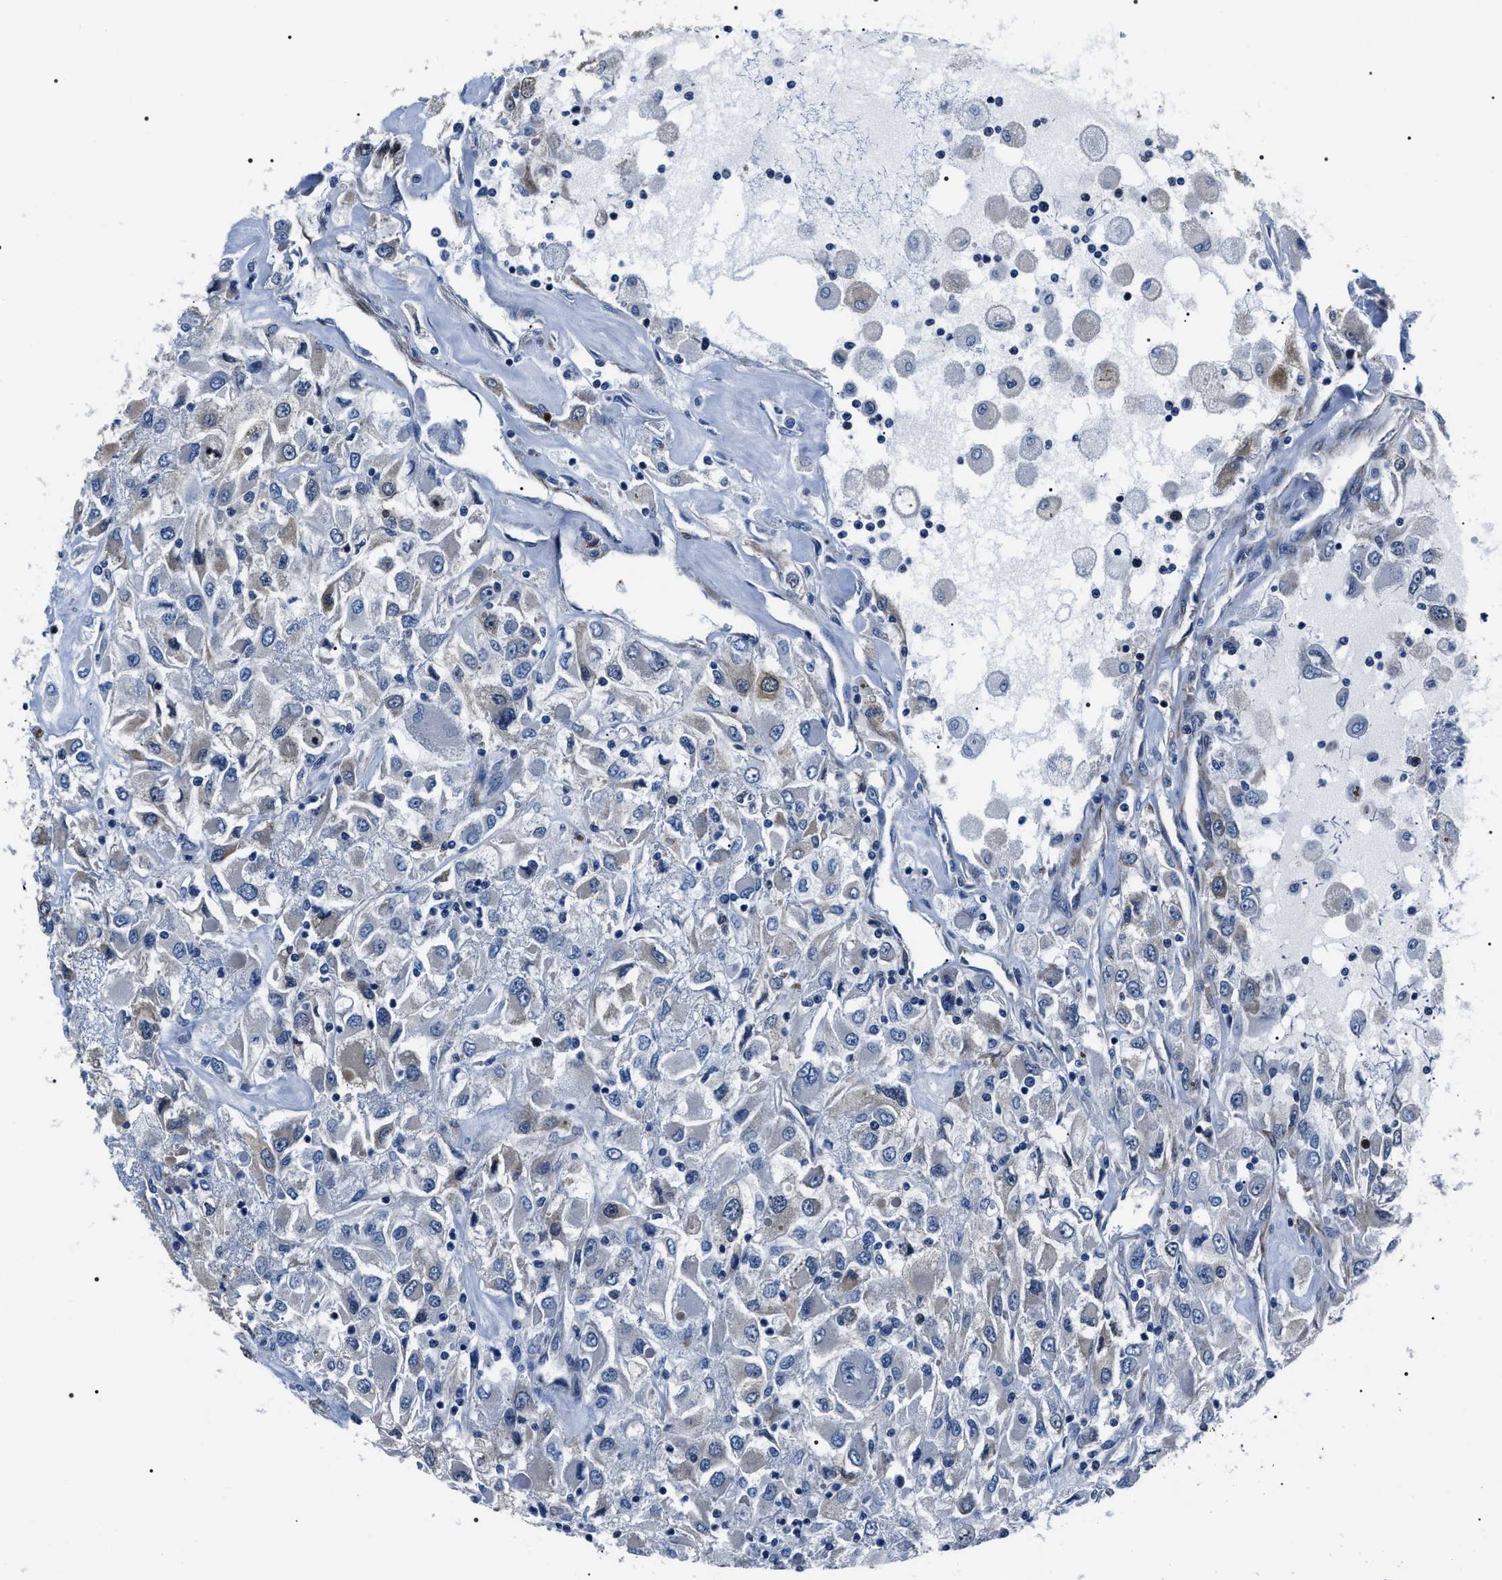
{"staining": {"intensity": "weak", "quantity": "25%-75%", "location": "cytoplasmic/membranous"}, "tissue": "renal cancer", "cell_type": "Tumor cells", "image_type": "cancer", "snomed": [{"axis": "morphology", "description": "Adenocarcinoma, NOS"}, {"axis": "topography", "description": "Kidney"}], "caption": "Immunohistochemistry (IHC) micrograph of renal adenocarcinoma stained for a protein (brown), which displays low levels of weak cytoplasmic/membranous staining in about 25%-75% of tumor cells.", "gene": "BAG2", "patient": {"sex": "female", "age": 52}}